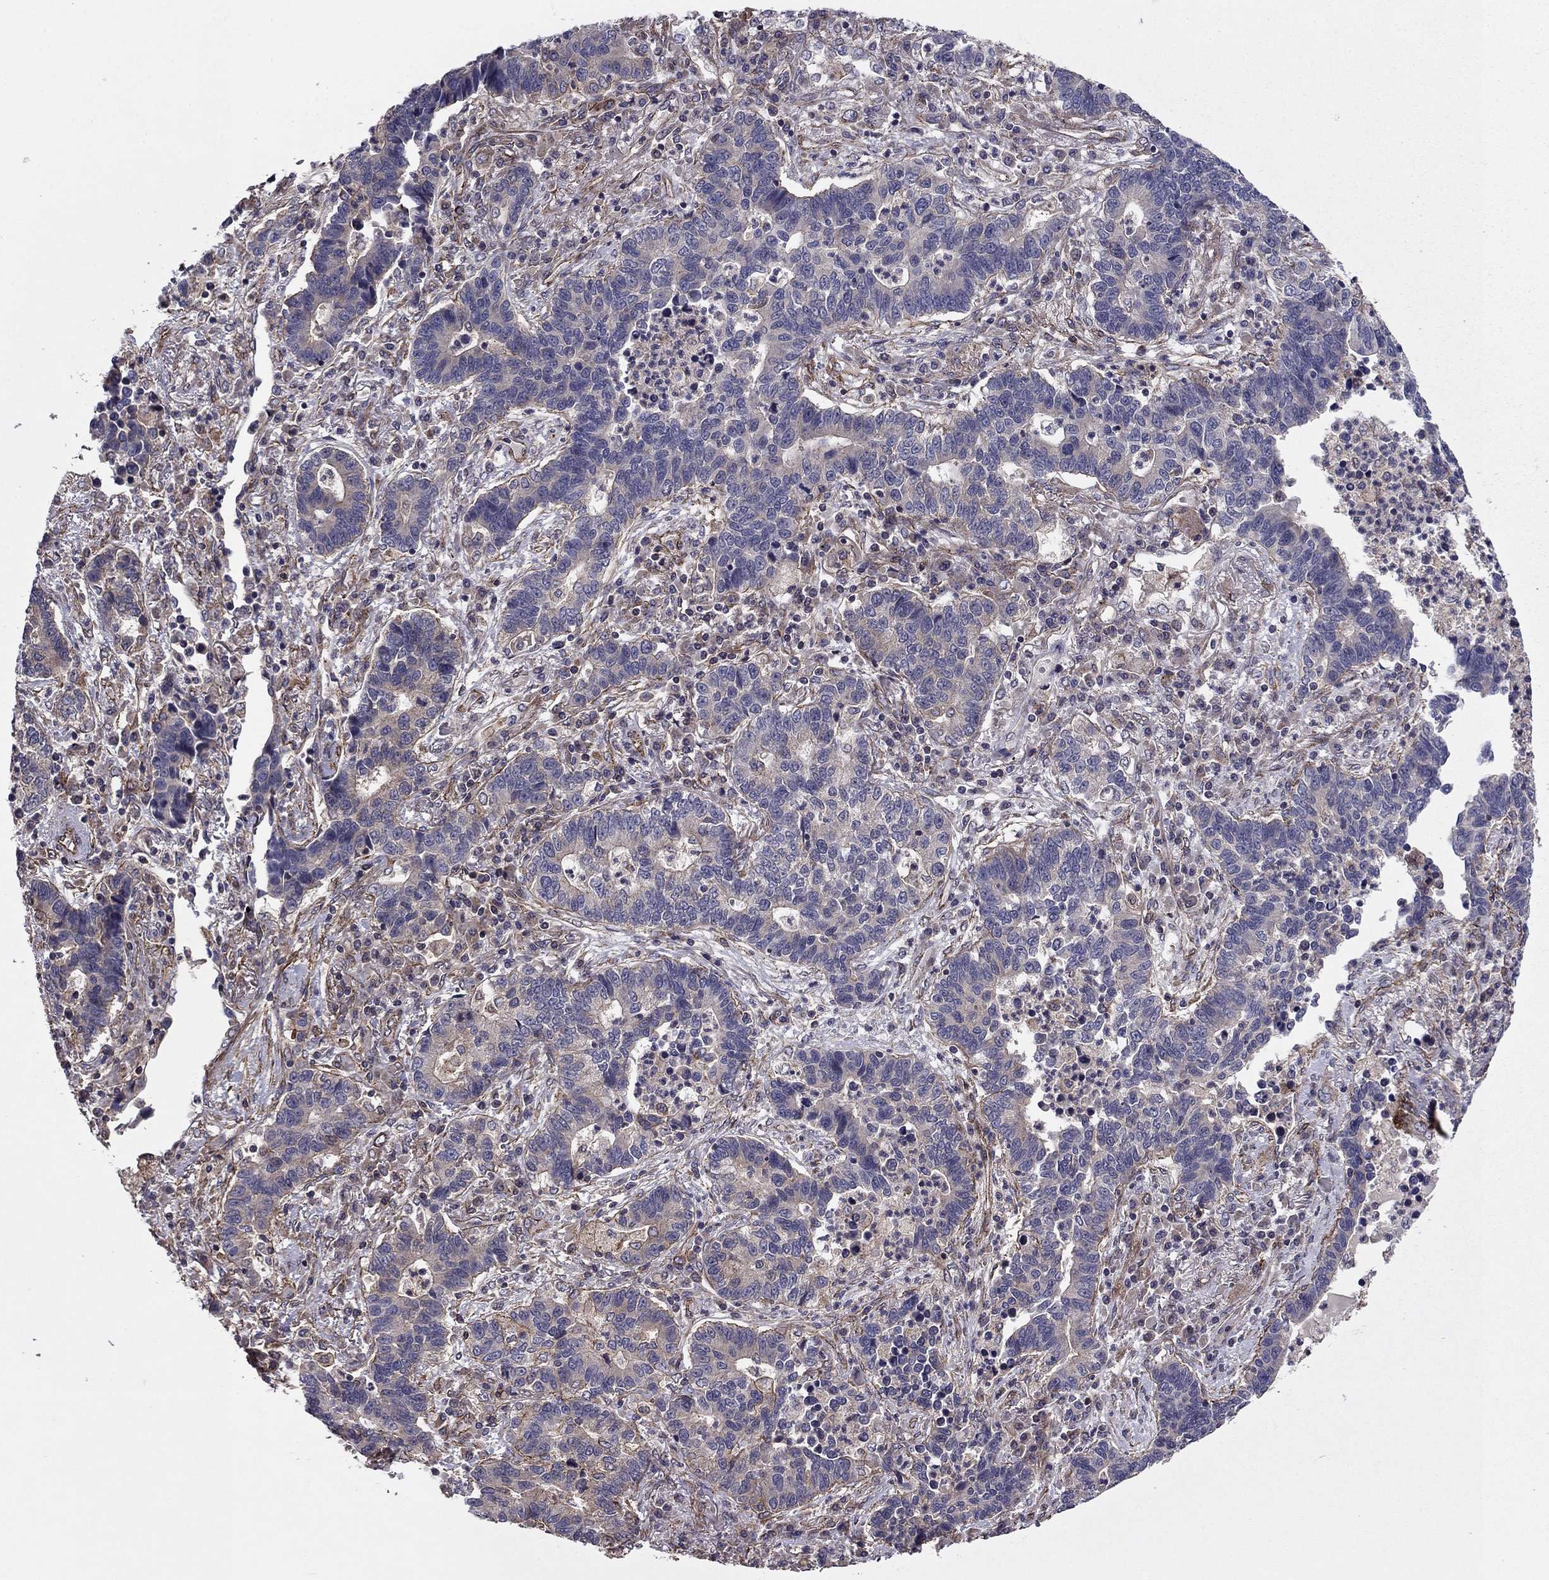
{"staining": {"intensity": "negative", "quantity": "none", "location": "none"}, "tissue": "lung cancer", "cell_type": "Tumor cells", "image_type": "cancer", "snomed": [{"axis": "morphology", "description": "Adenocarcinoma, NOS"}, {"axis": "topography", "description": "Lung"}], "caption": "Tumor cells are negative for protein expression in human lung adenocarcinoma.", "gene": "SHMT1", "patient": {"sex": "female", "age": 57}}